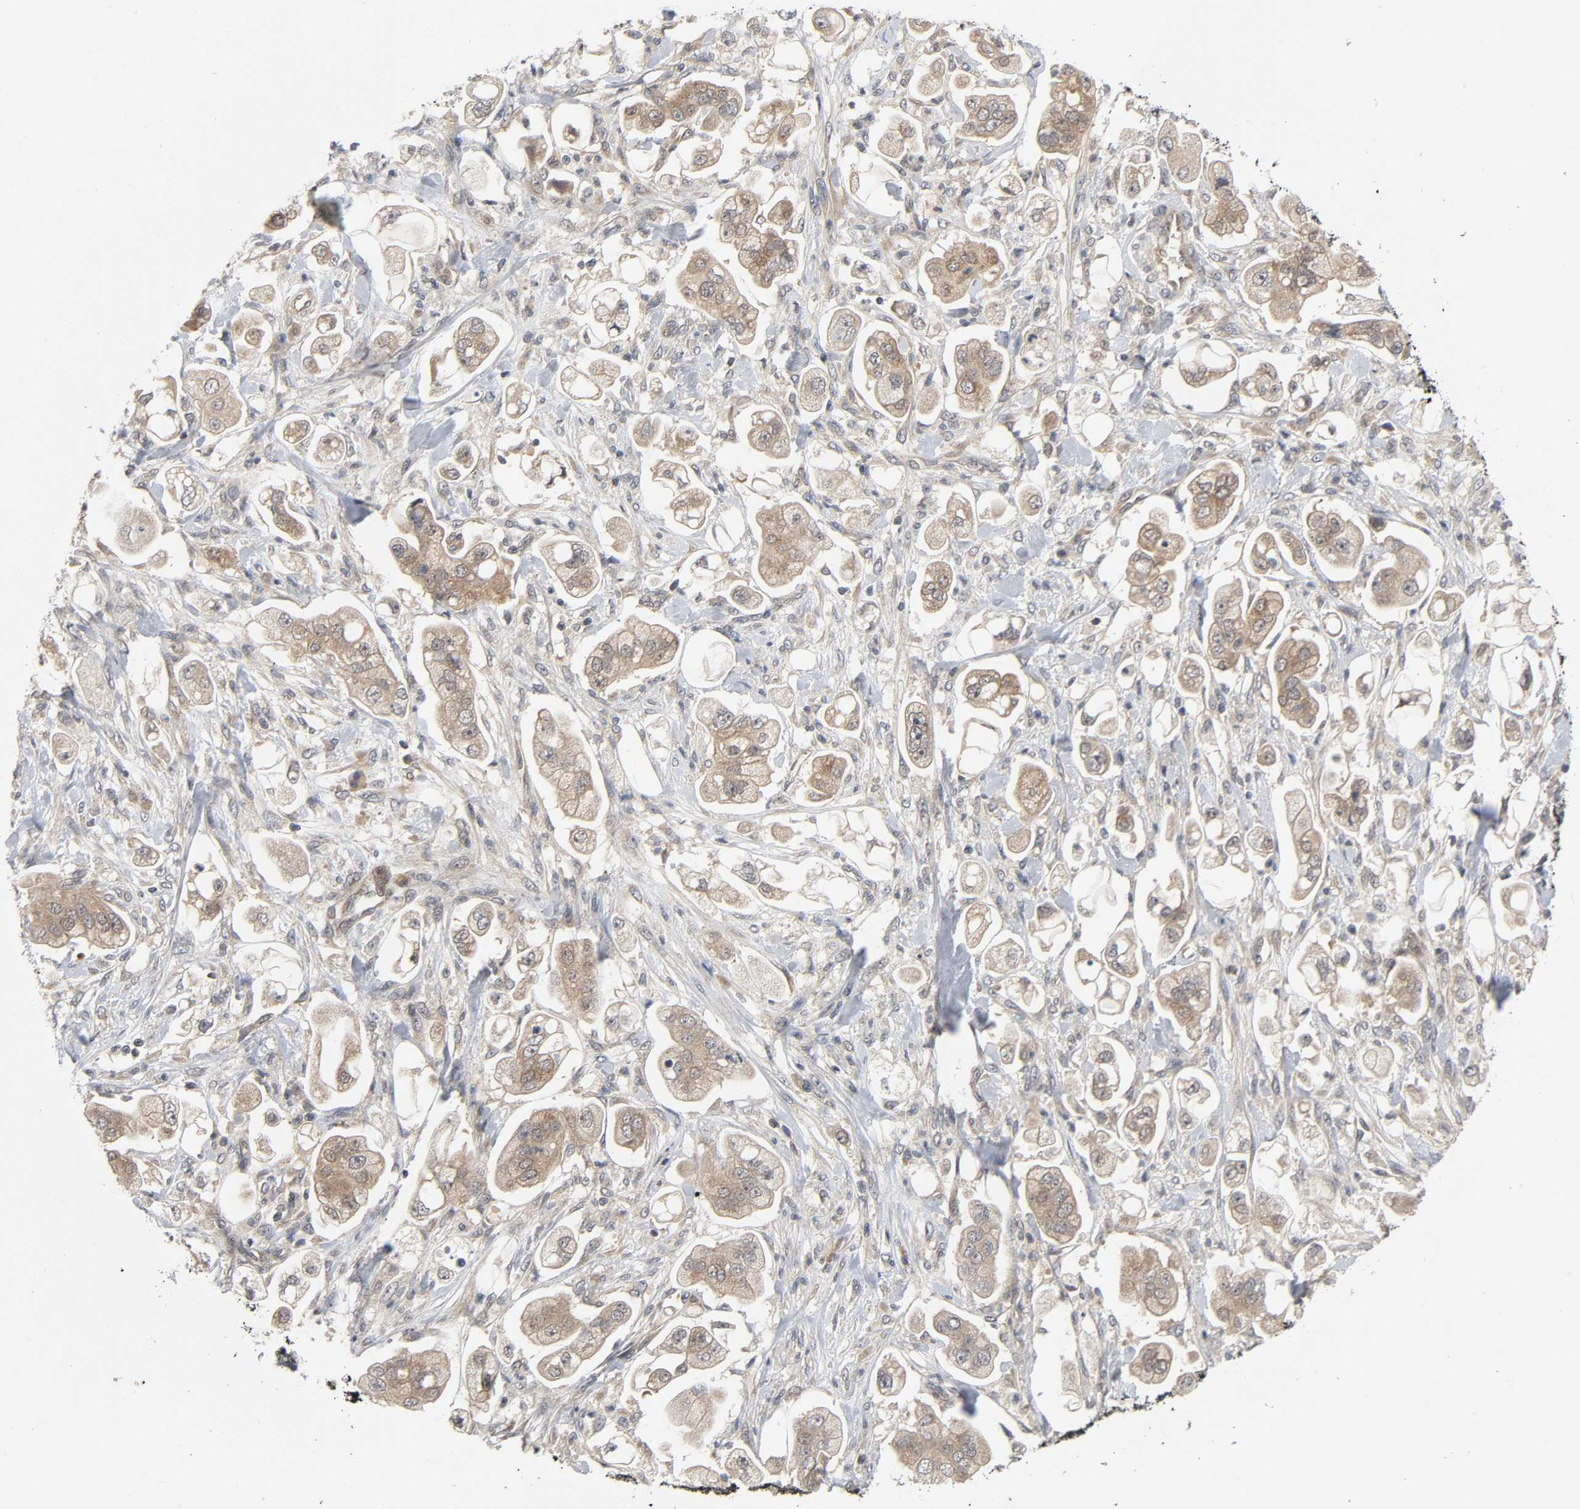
{"staining": {"intensity": "moderate", "quantity": ">75%", "location": "cytoplasmic/membranous"}, "tissue": "stomach cancer", "cell_type": "Tumor cells", "image_type": "cancer", "snomed": [{"axis": "morphology", "description": "Adenocarcinoma, NOS"}, {"axis": "topography", "description": "Stomach"}], "caption": "Moderate cytoplasmic/membranous expression for a protein is present in about >75% of tumor cells of stomach adenocarcinoma using immunohistochemistry.", "gene": "MAPK8", "patient": {"sex": "male", "age": 62}}